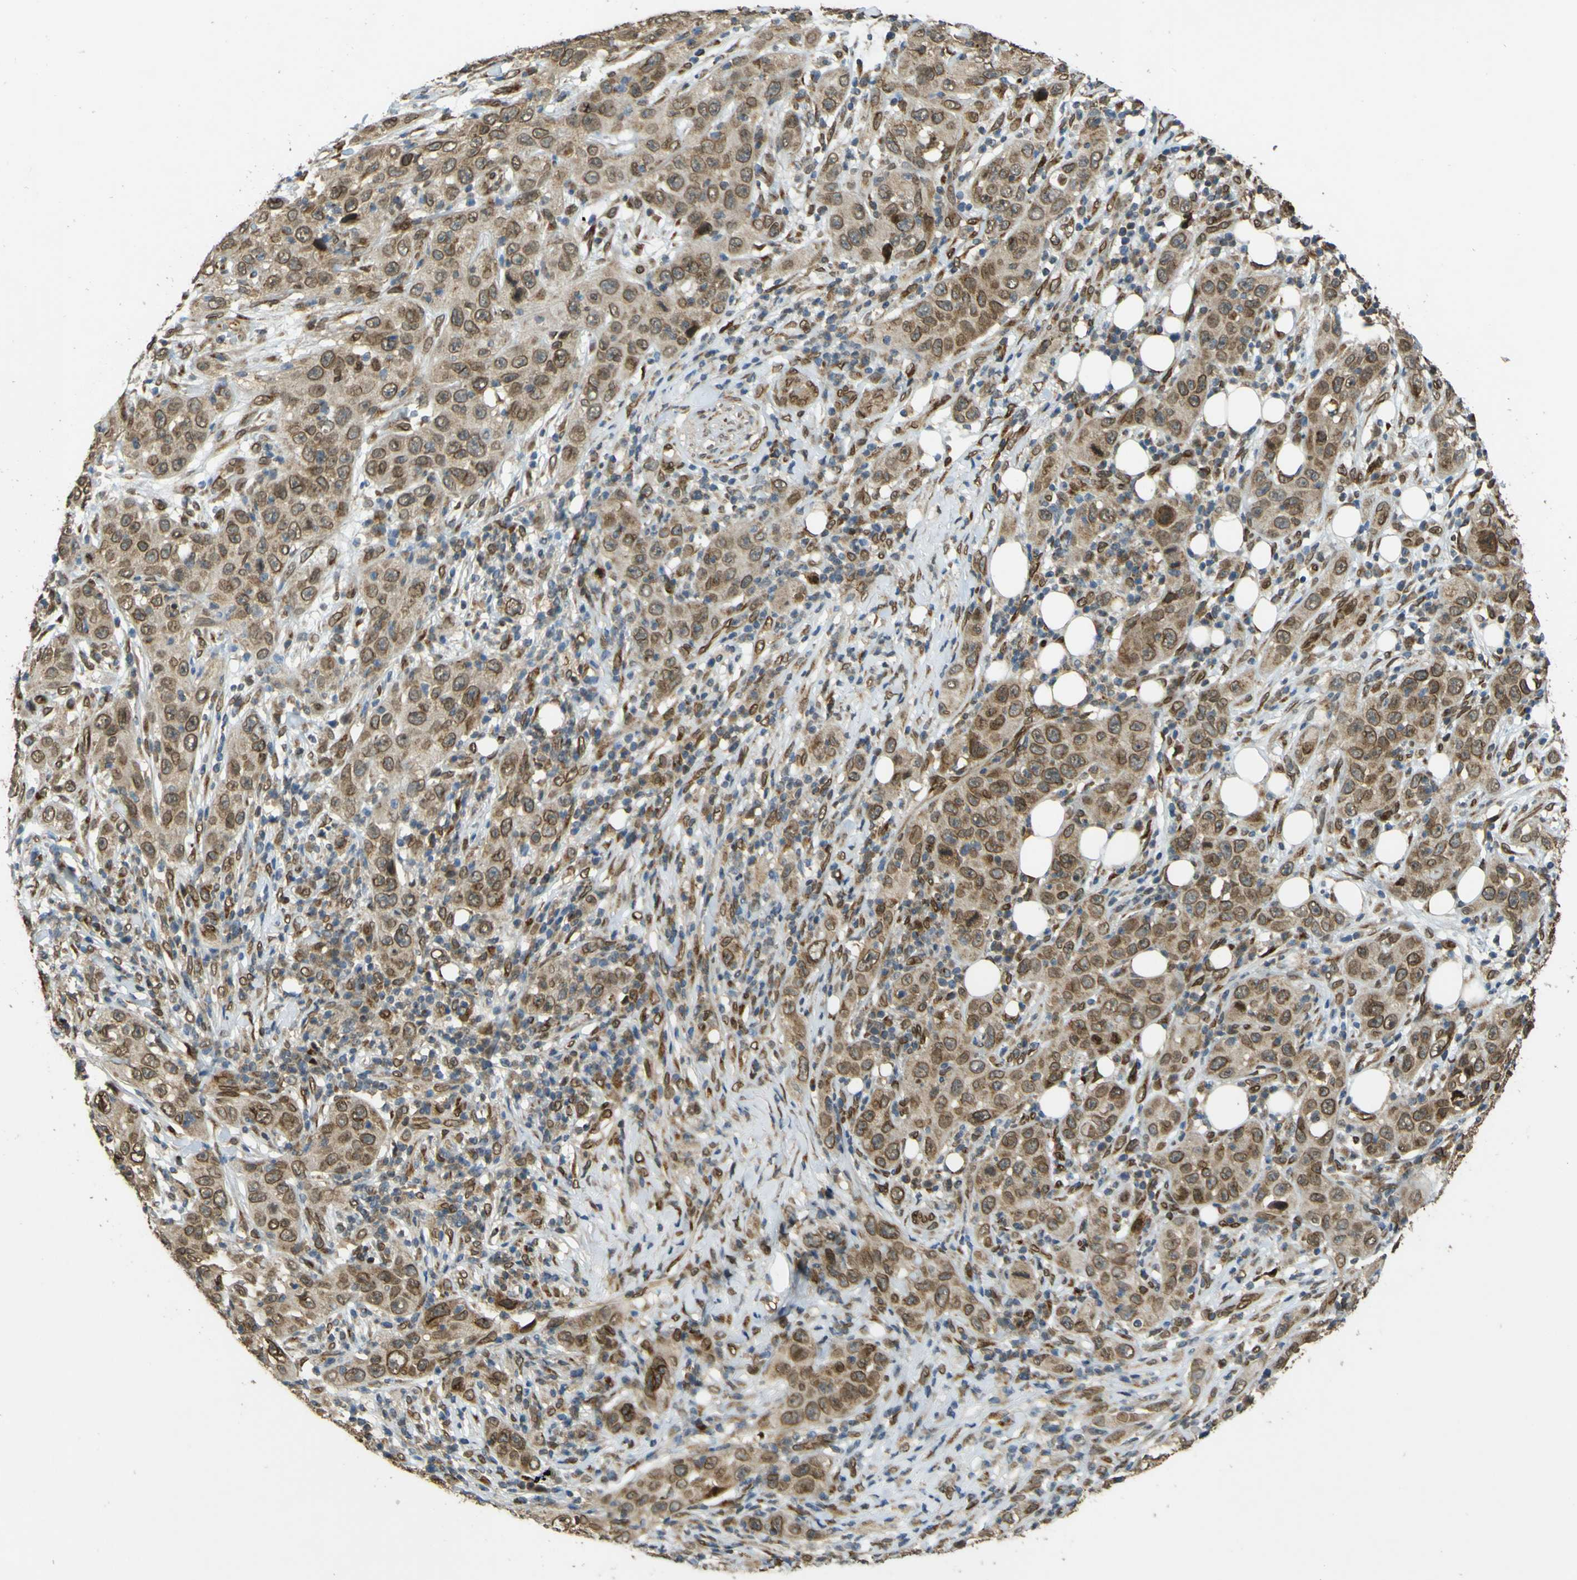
{"staining": {"intensity": "moderate", "quantity": ">75%", "location": "cytoplasmic/membranous,nuclear"}, "tissue": "skin cancer", "cell_type": "Tumor cells", "image_type": "cancer", "snomed": [{"axis": "morphology", "description": "Squamous cell carcinoma, NOS"}, {"axis": "topography", "description": "Skin"}], "caption": "The immunohistochemical stain labels moderate cytoplasmic/membranous and nuclear expression in tumor cells of squamous cell carcinoma (skin) tissue.", "gene": "GALNT1", "patient": {"sex": "female", "age": 88}}